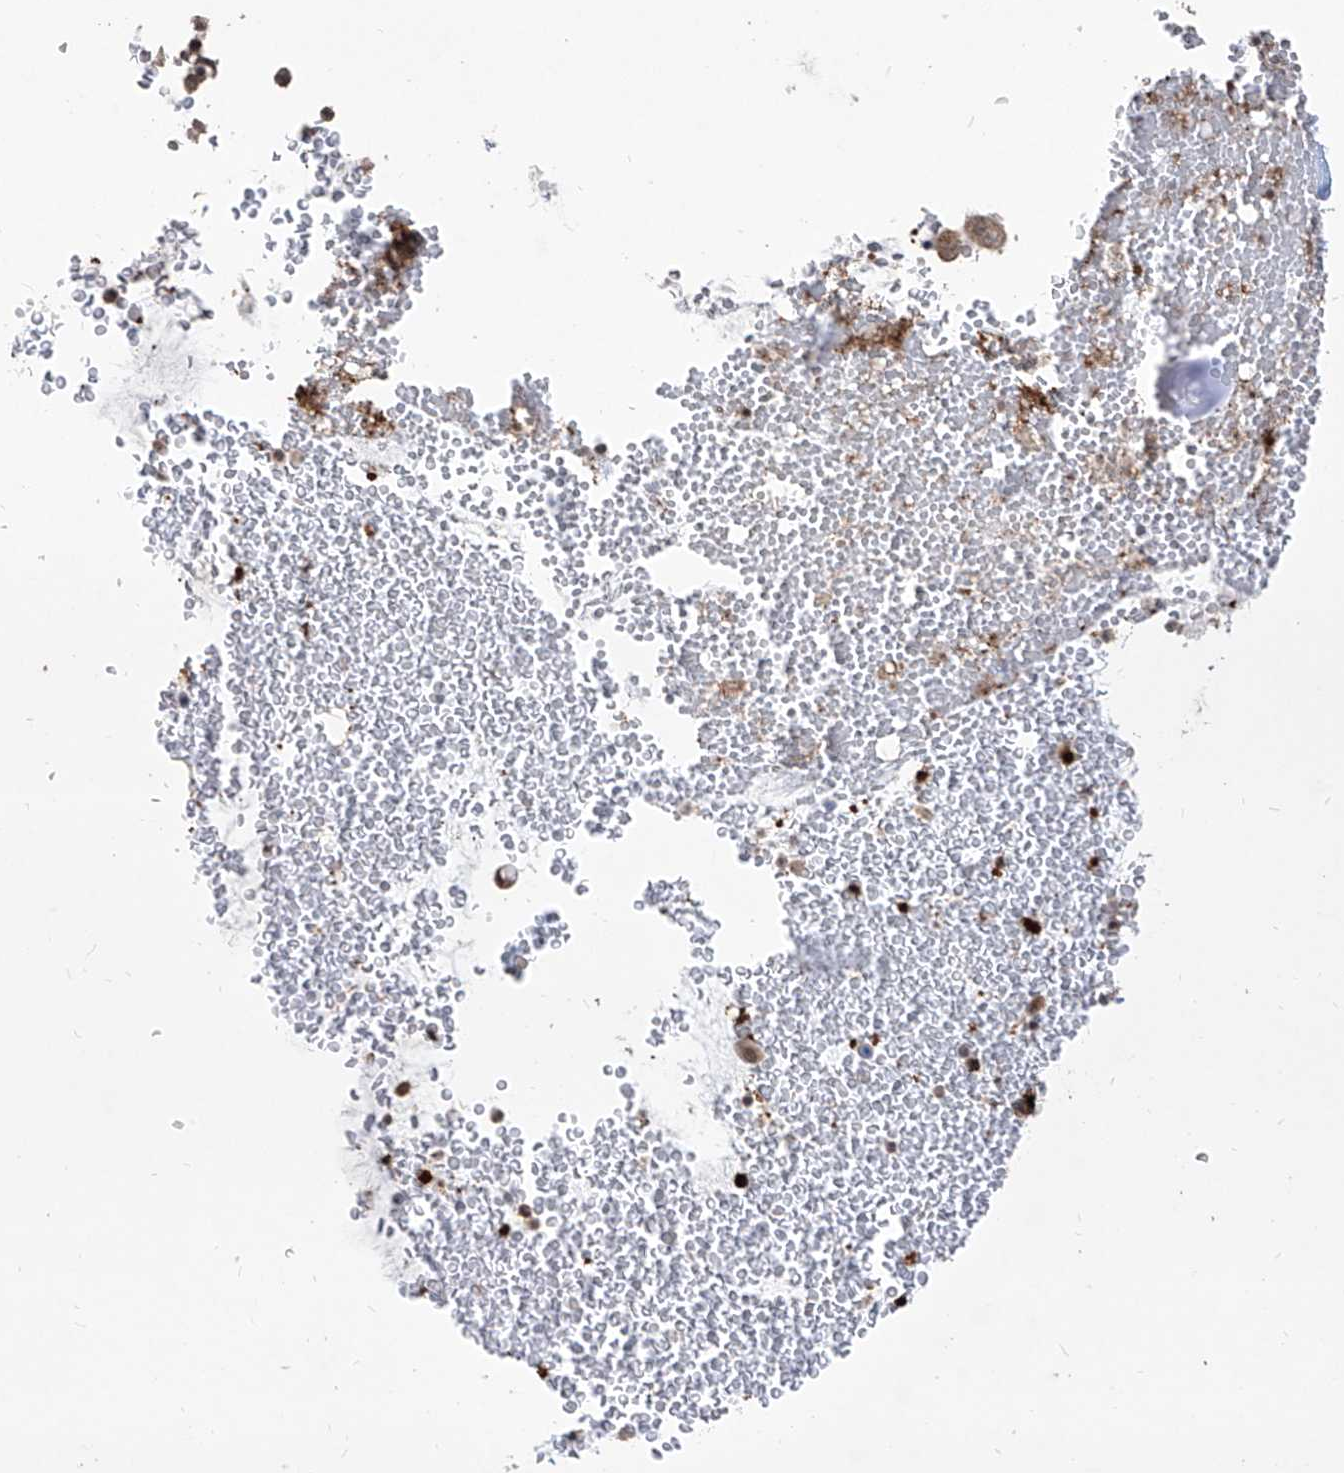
{"staining": {"intensity": "moderate", "quantity": "25%-75%", "location": "cytoplasmic/membranous,nuclear"}, "tissue": "bronchus", "cell_type": "Respiratory epithelial cells", "image_type": "normal", "snomed": [{"axis": "morphology", "description": "Normal tissue, NOS"}, {"axis": "morphology", "description": "Squamous cell carcinoma, NOS"}, {"axis": "topography", "description": "Lymph node"}, {"axis": "topography", "description": "Bronchus"}, {"axis": "topography", "description": "Lung"}], "caption": "Protein analysis of normal bronchus shows moderate cytoplasmic/membranous,nuclear expression in approximately 25%-75% of respiratory epithelial cells. The protein is shown in brown color, while the nuclei are stained blue.", "gene": "IRF2", "patient": {"sex": "male", "age": 66}}